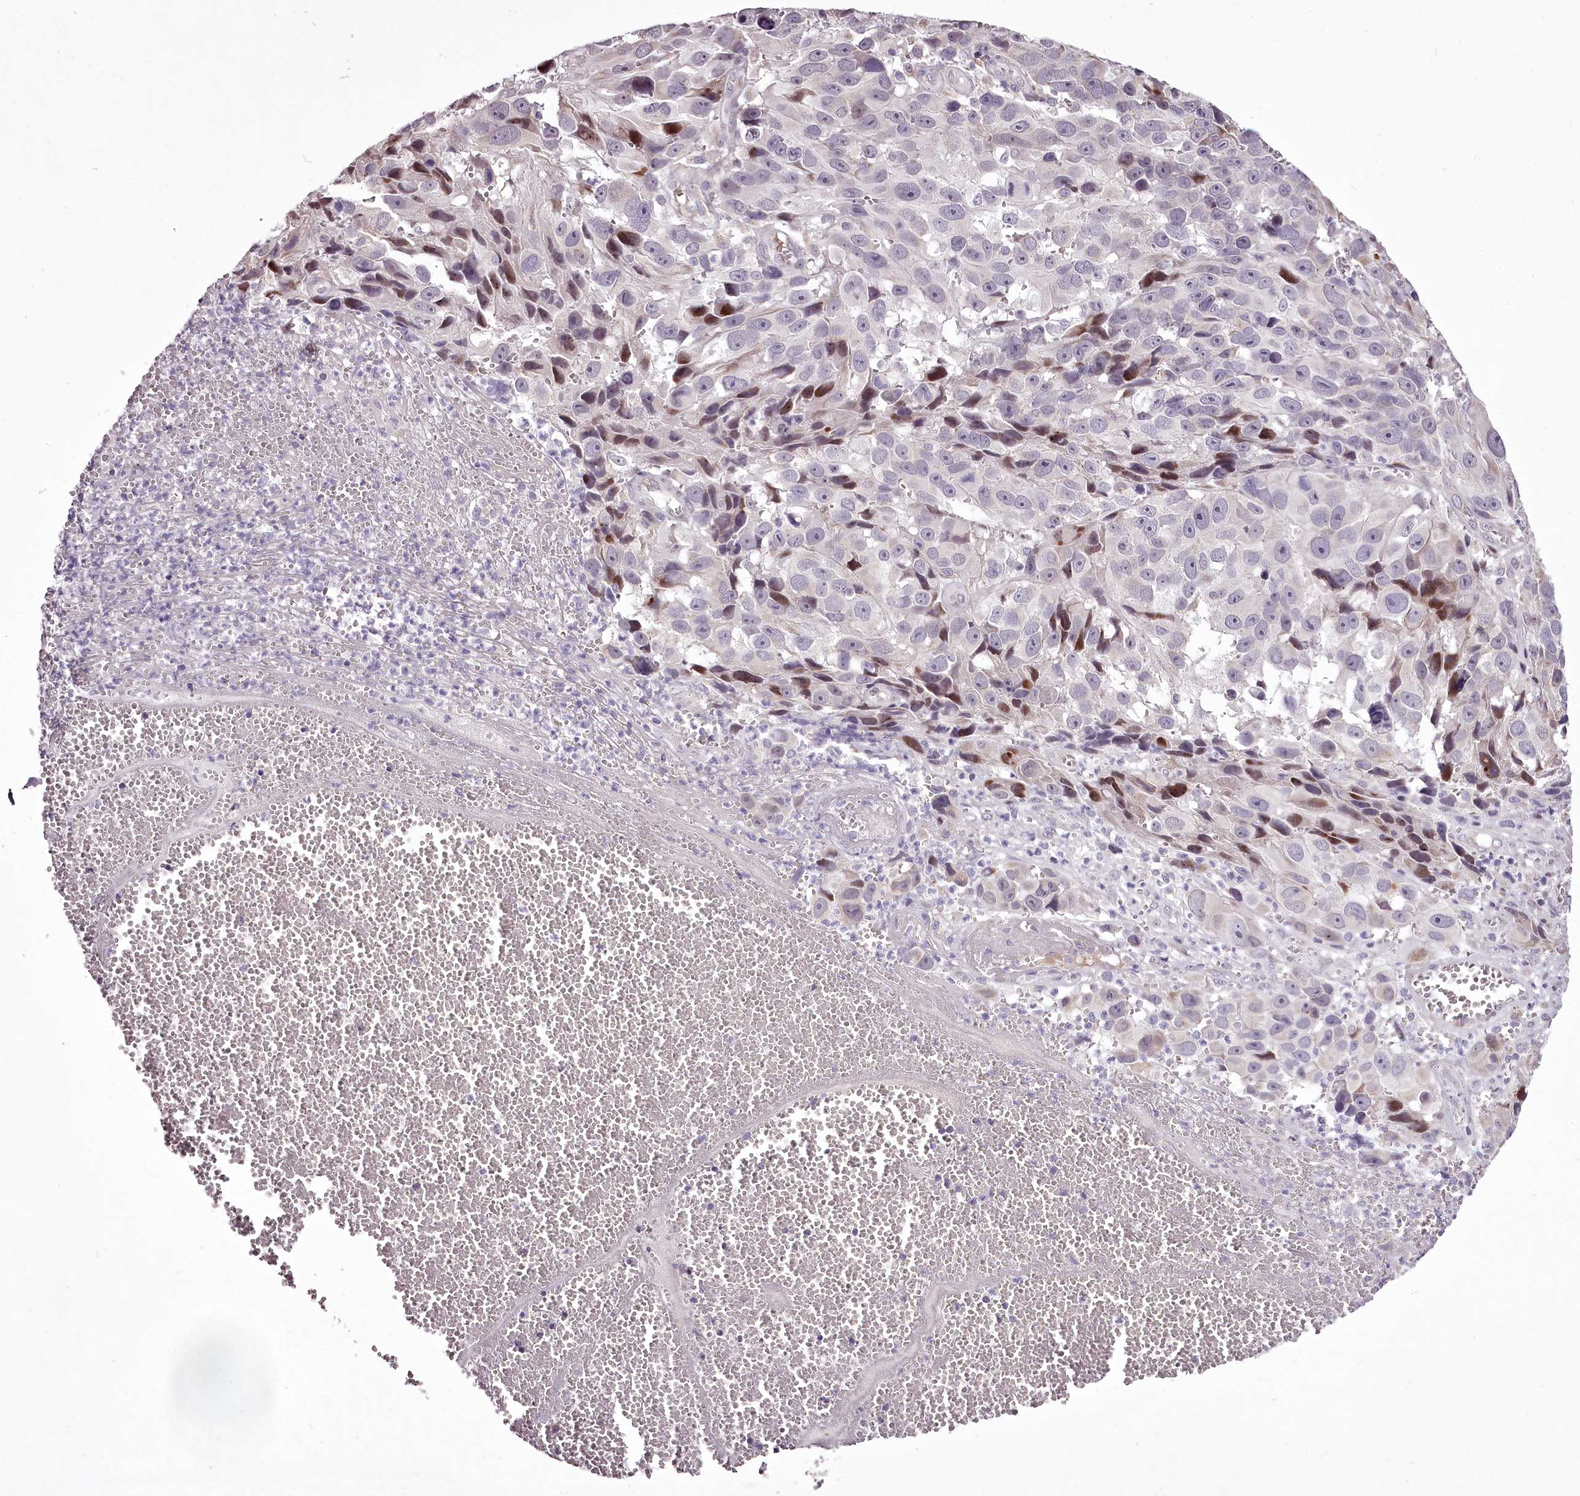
{"staining": {"intensity": "negative", "quantity": "none", "location": "none"}, "tissue": "melanoma", "cell_type": "Tumor cells", "image_type": "cancer", "snomed": [{"axis": "morphology", "description": "Malignant melanoma, NOS"}, {"axis": "topography", "description": "Skin"}], "caption": "Melanoma was stained to show a protein in brown. There is no significant staining in tumor cells. (Stains: DAB immunohistochemistry (IHC) with hematoxylin counter stain, Microscopy: brightfield microscopy at high magnification).", "gene": "C1orf56", "patient": {"sex": "male", "age": 84}}